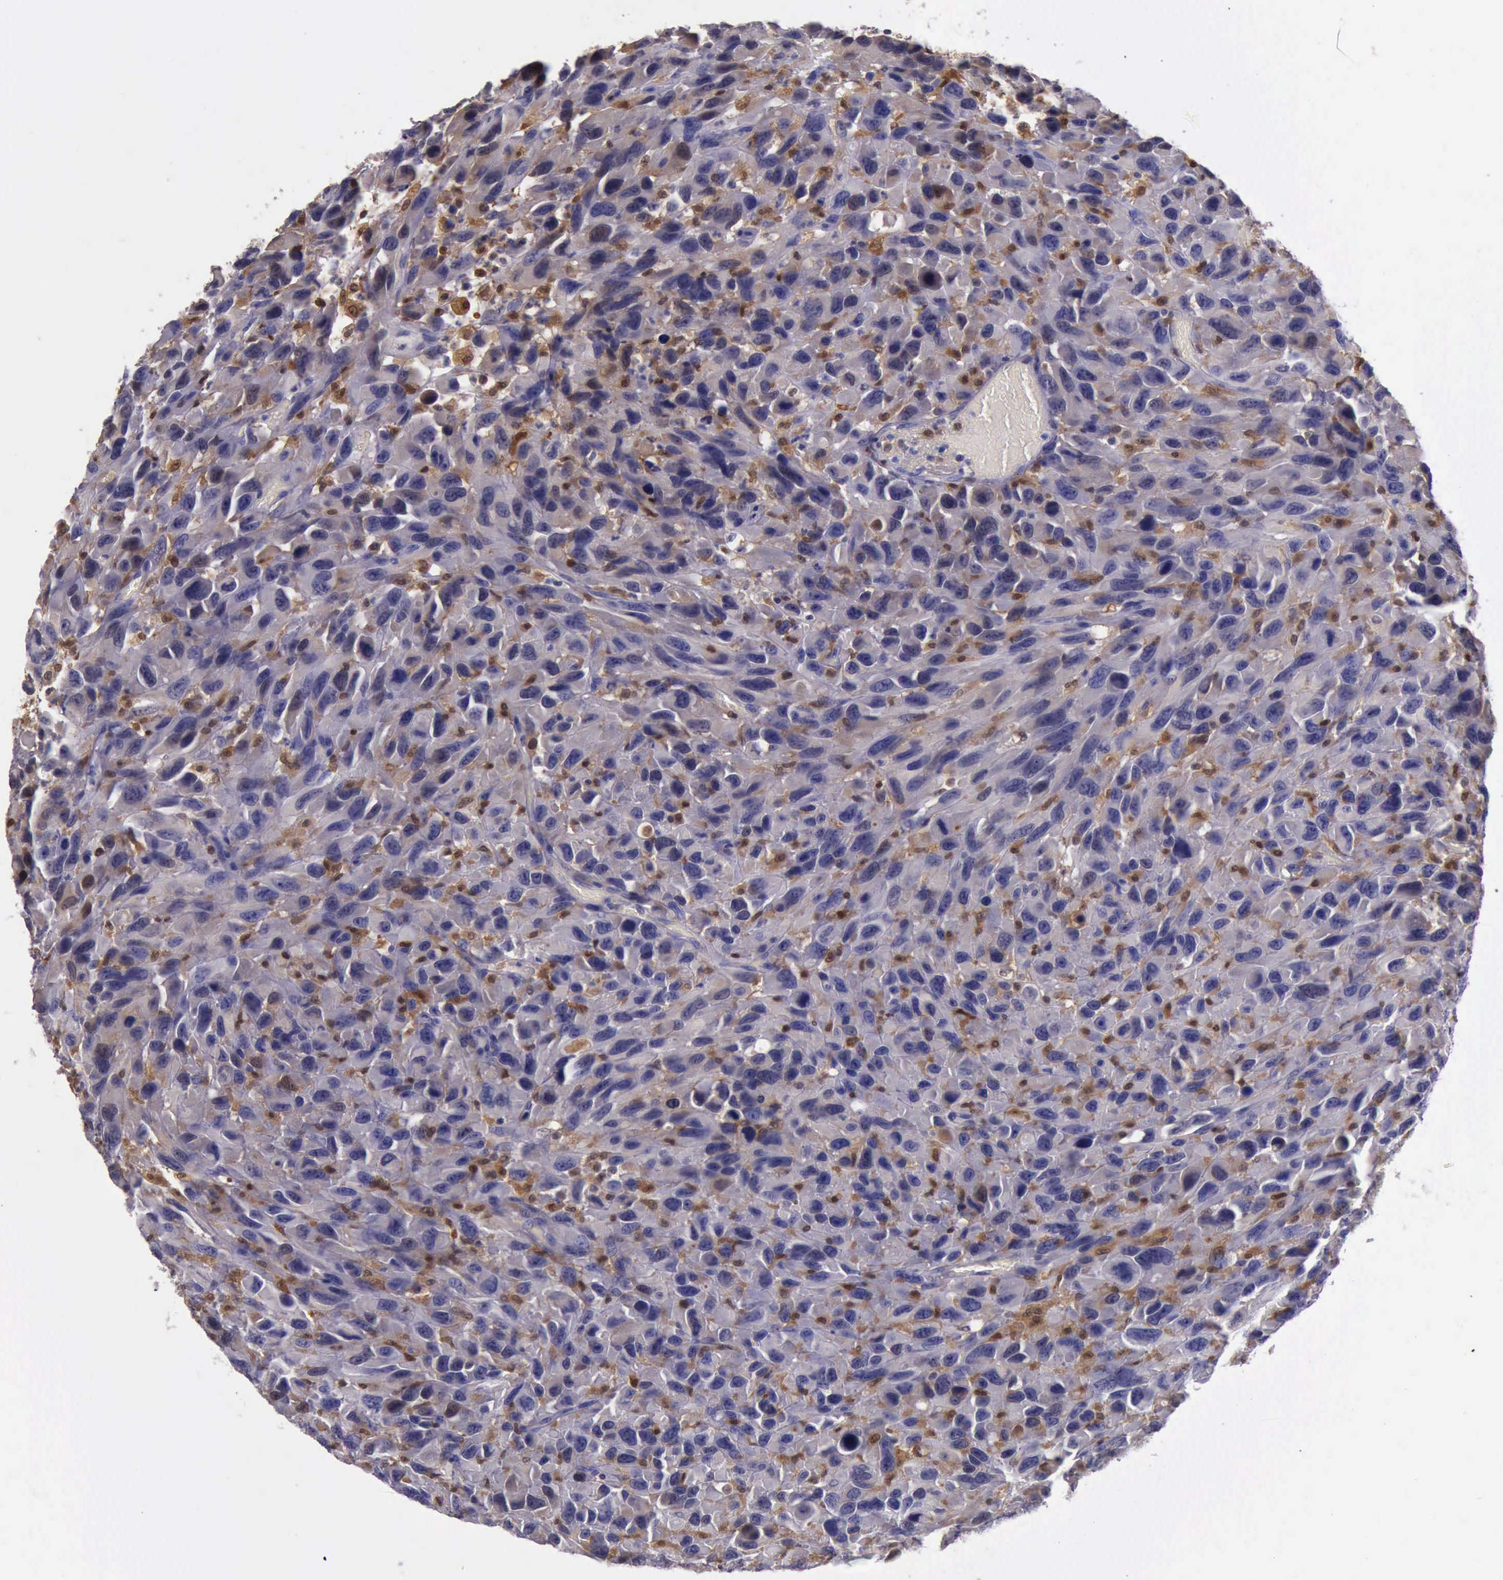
{"staining": {"intensity": "moderate", "quantity": "<25%", "location": "cytoplasmic/membranous,nuclear"}, "tissue": "renal cancer", "cell_type": "Tumor cells", "image_type": "cancer", "snomed": [{"axis": "morphology", "description": "Adenocarcinoma, NOS"}, {"axis": "topography", "description": "Kidney"}], "caption": "Renal cancer stained with a brown dye reveals moderate cytoplasmic/membranous and nuclear positive staining in about <25% of tumor cells.", "gene": "TYMP", "patient": {"sex": "male", "age": 79}}